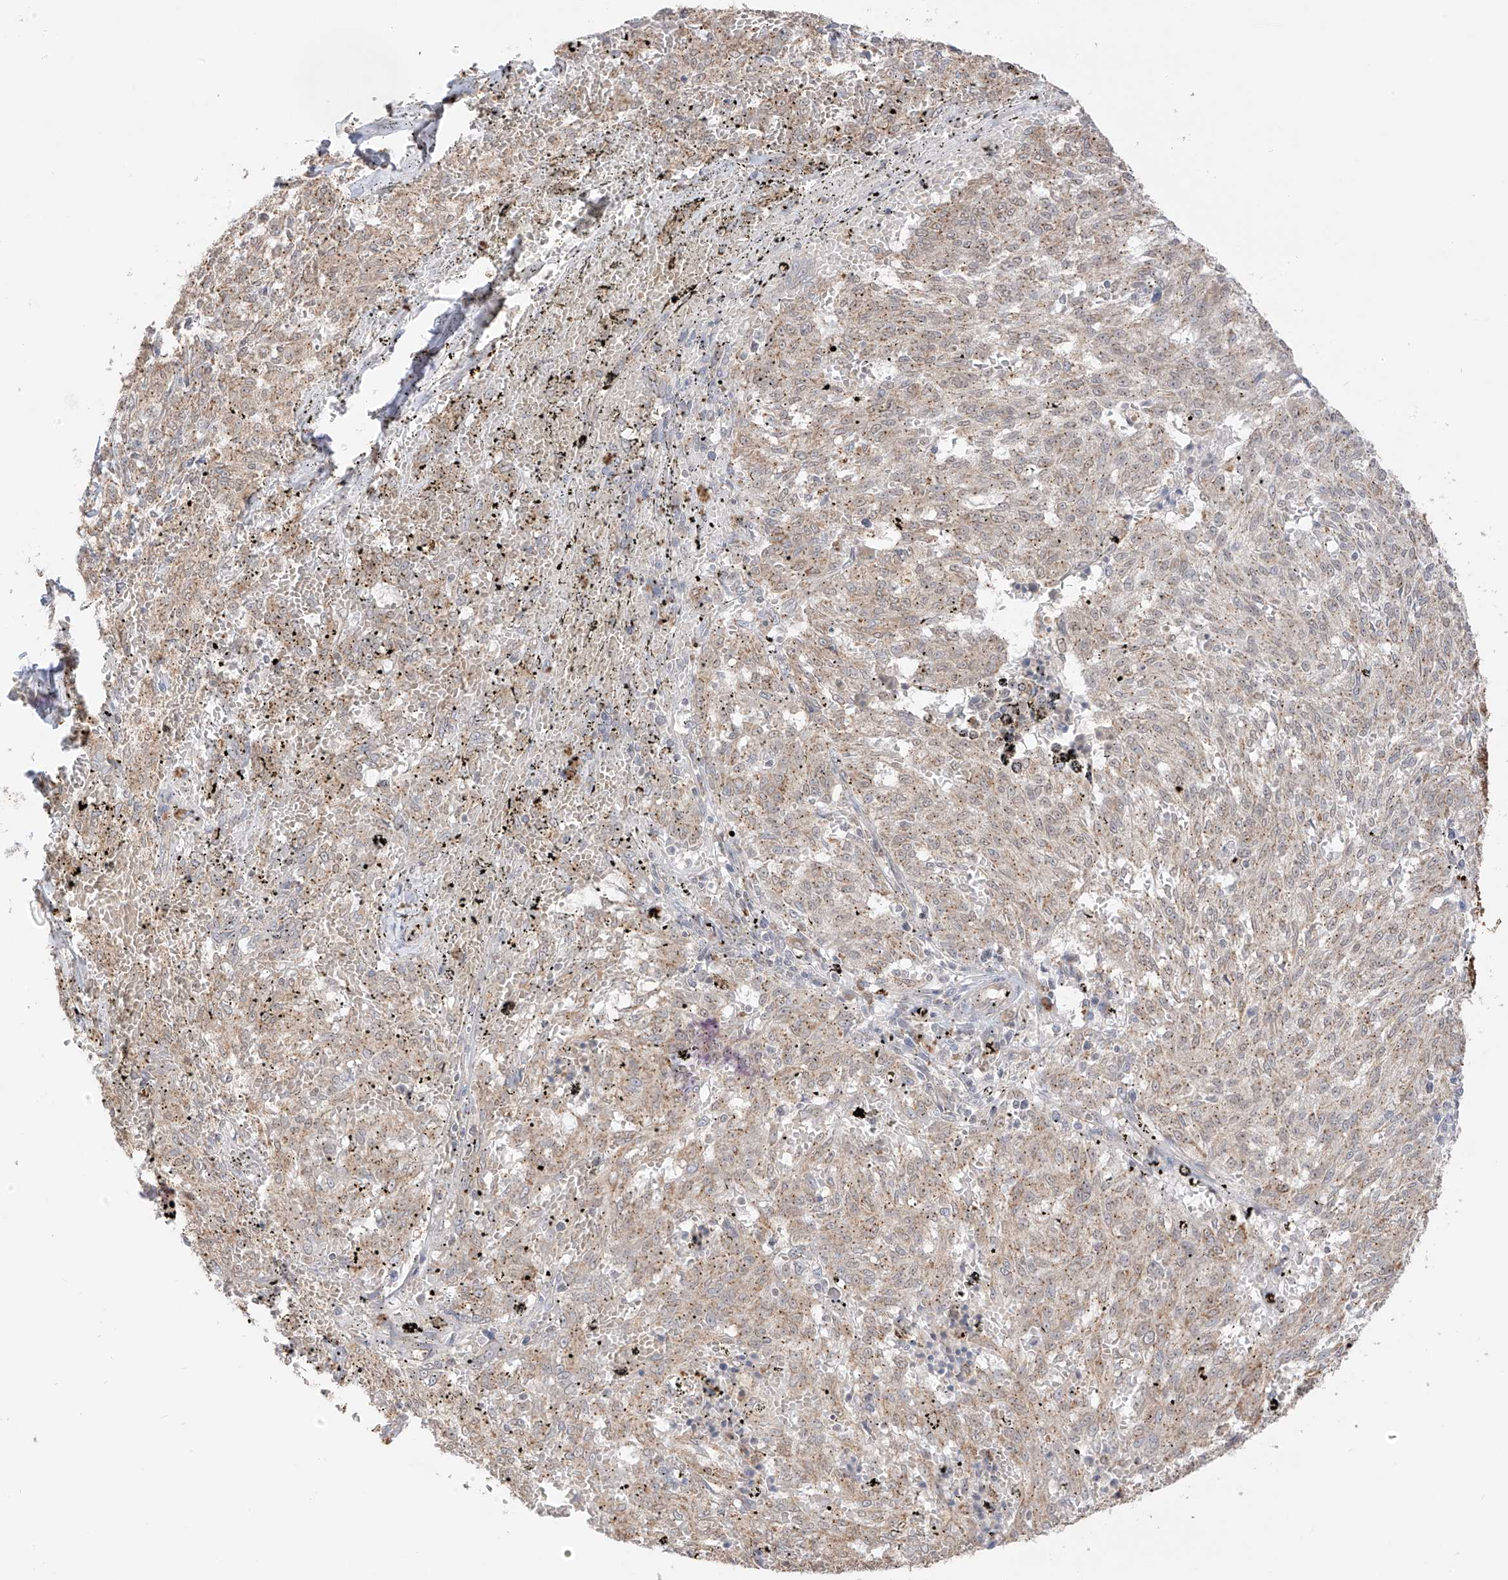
{"staining": {"intensity": "moderate", "quantity": "25%-75%", "location": "cytoplasmic/membranous"}, "tissue": "melanoma", "cell_type": "Tumor cells", "image_type": "cancer", "snomed": [{"axis": "morphology", "description": "Malignant melanoma, NOS"}, {"axis": "topography", "description": "Skin"}], "caption": "Melanoma stained for a protein demonstrates moderate cytoplasmic/membranous positivity in tumor cells.", "gene": "N4BP3", "patient": {"sex": "female", "age": 72}}